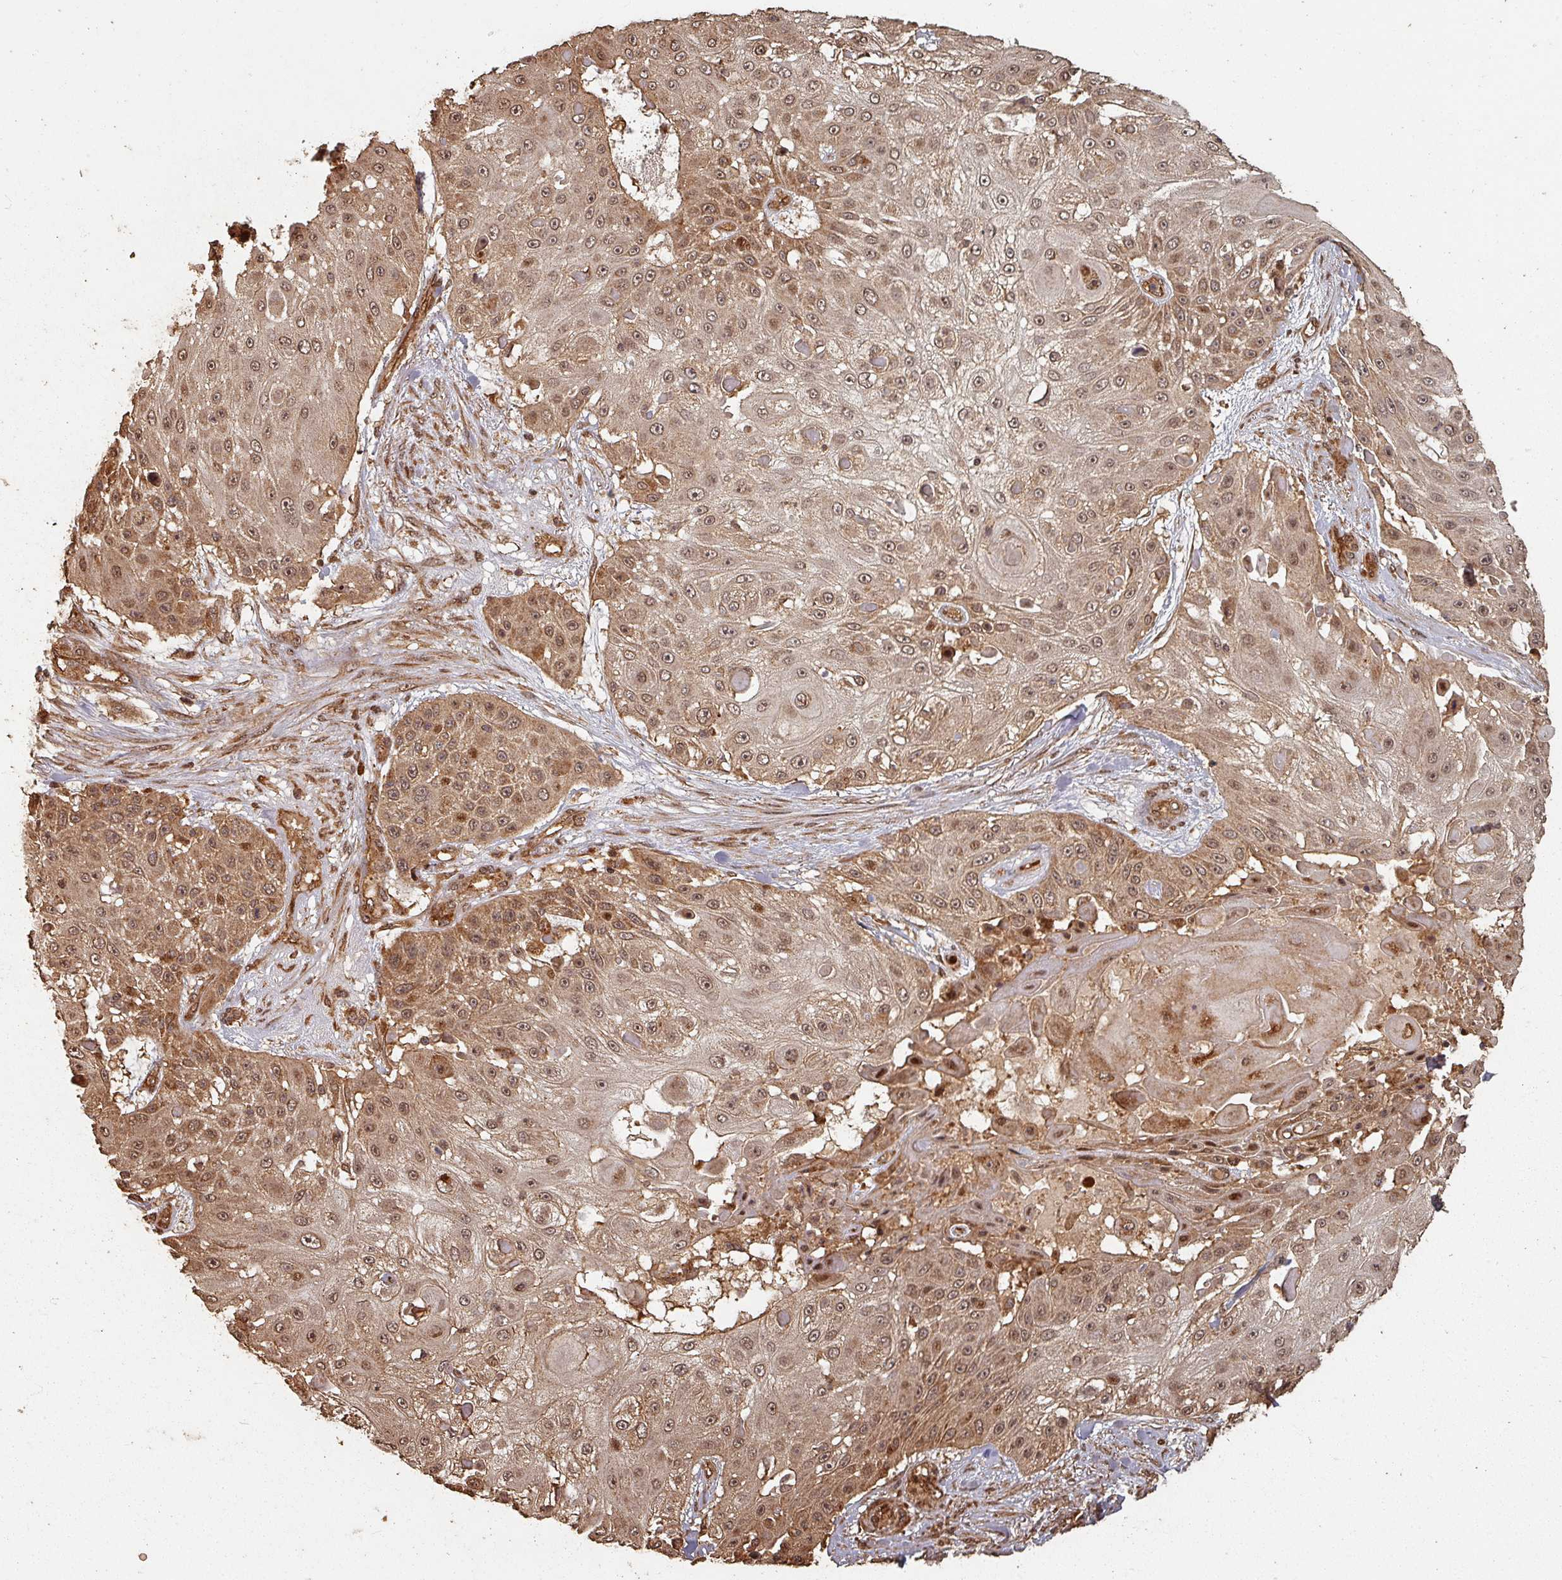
{"staining": {"intensity": "moderate", "quantity": ">75%", "location": "cytoplasmic/membranous,nuclear"}, "tissue": "skin cancer", "cell_type": "Tumor cells", "image_type": "cancer", "snomed": [{"axis": "morphology", "description": "Squamous cell carcinoma, NOS"}, {"axis": "topography", "description": "Skin"}], "caption": "DAB (3,3'-diaminobenzidine) immunohistochemical staining of human skin cancer exhibits moderate cytoplasmic/membranous and nuclear protein positivity in approximately >75% of tumor cells.", "gene": "EID1", "patient": {"sex": "female", "age": 86}}